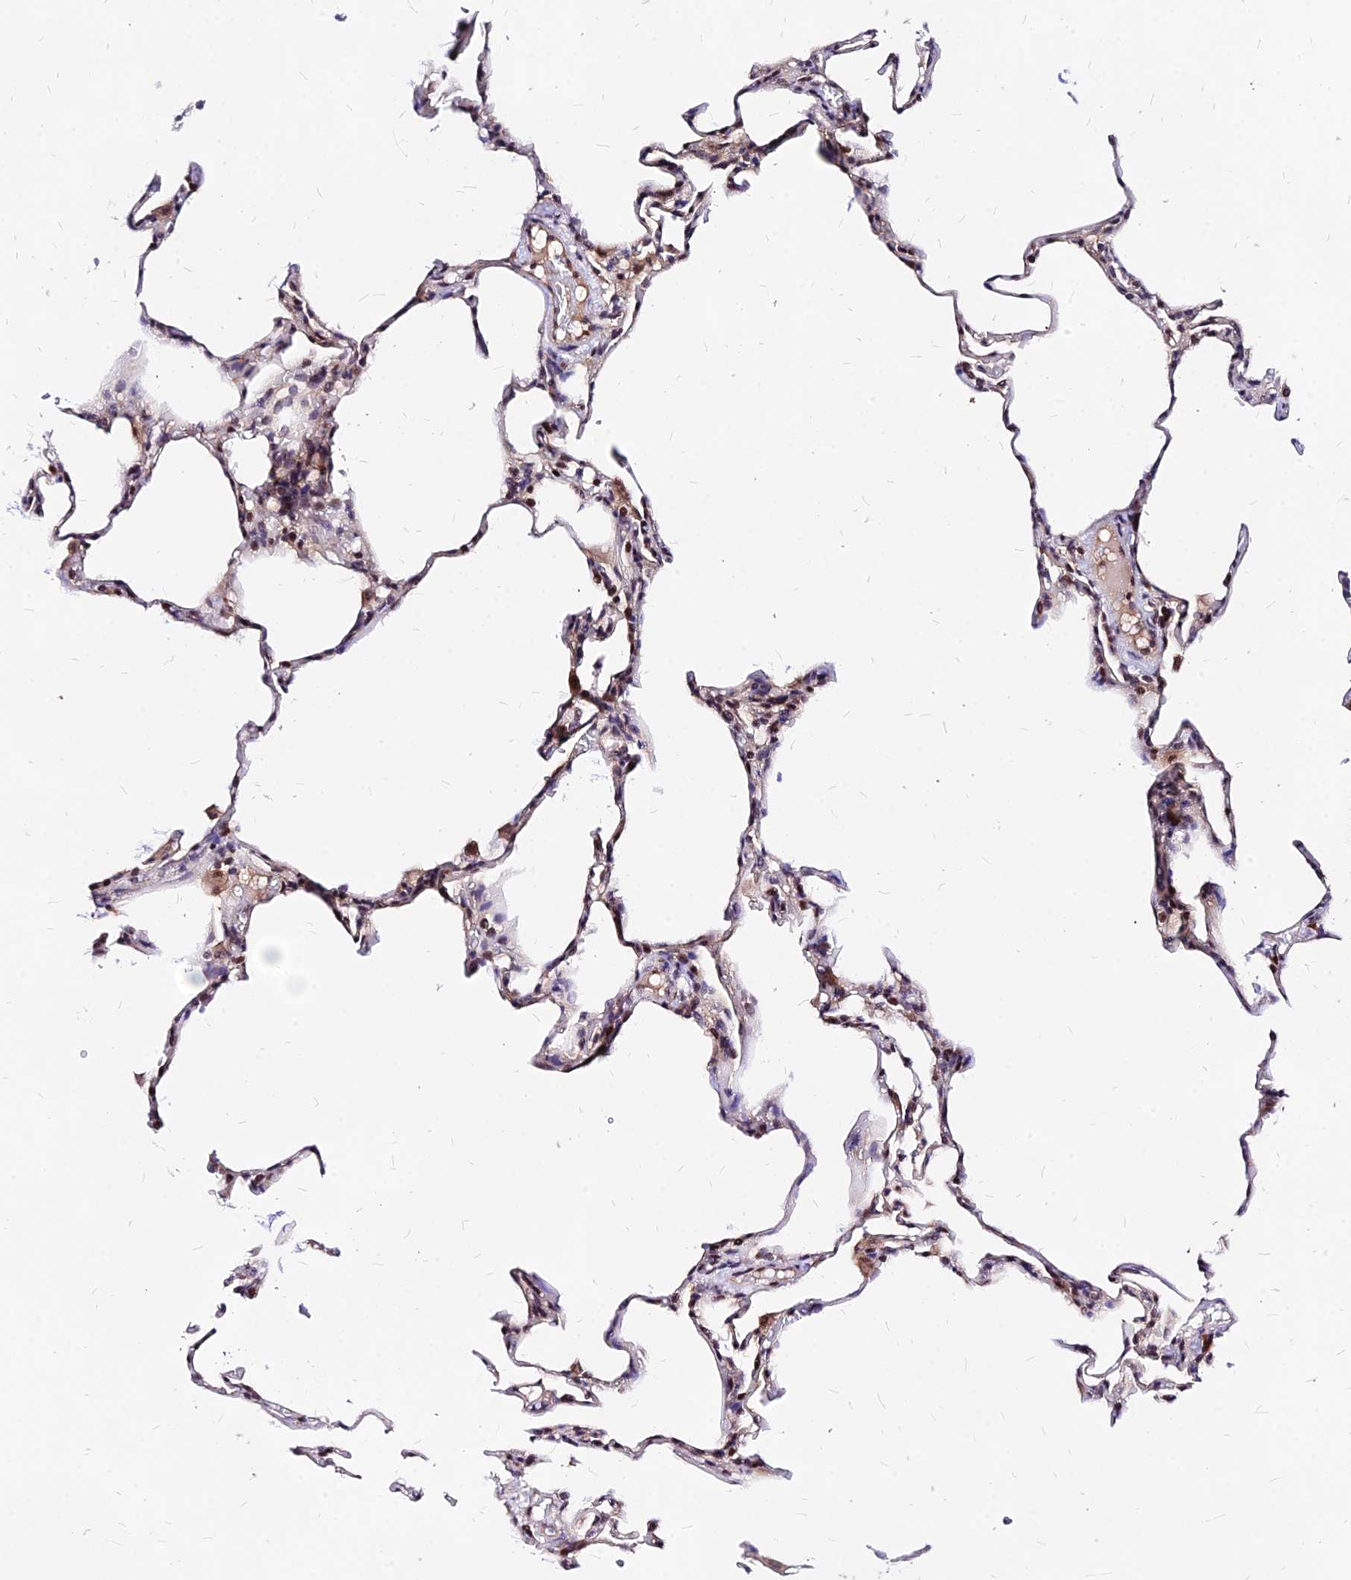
{"staining": {"intensity": "moderate", "quantity": "25%-75%", "location": "nuclear"}, "tissue": "lung", "cell_type": "Alveolar cells", "image_type": "normal", "snomed": [{"axis": "morphology", "description": "Normal tissue, NOS"}, {"axis": "topography", "description": "Lung"}], "caption": "The histopathology image exhibits staining of normal lung, revealing moderate nuclear protein staining (brown color) within alveolar cells. Using DAB (3,3'-diaminobenzidine) (brown) and hematoxylin (blue) stains, captured at high magnification using brightfield microscopy.", "gene": "DDX55", "patient": {"sex": "male", "age": 20}}